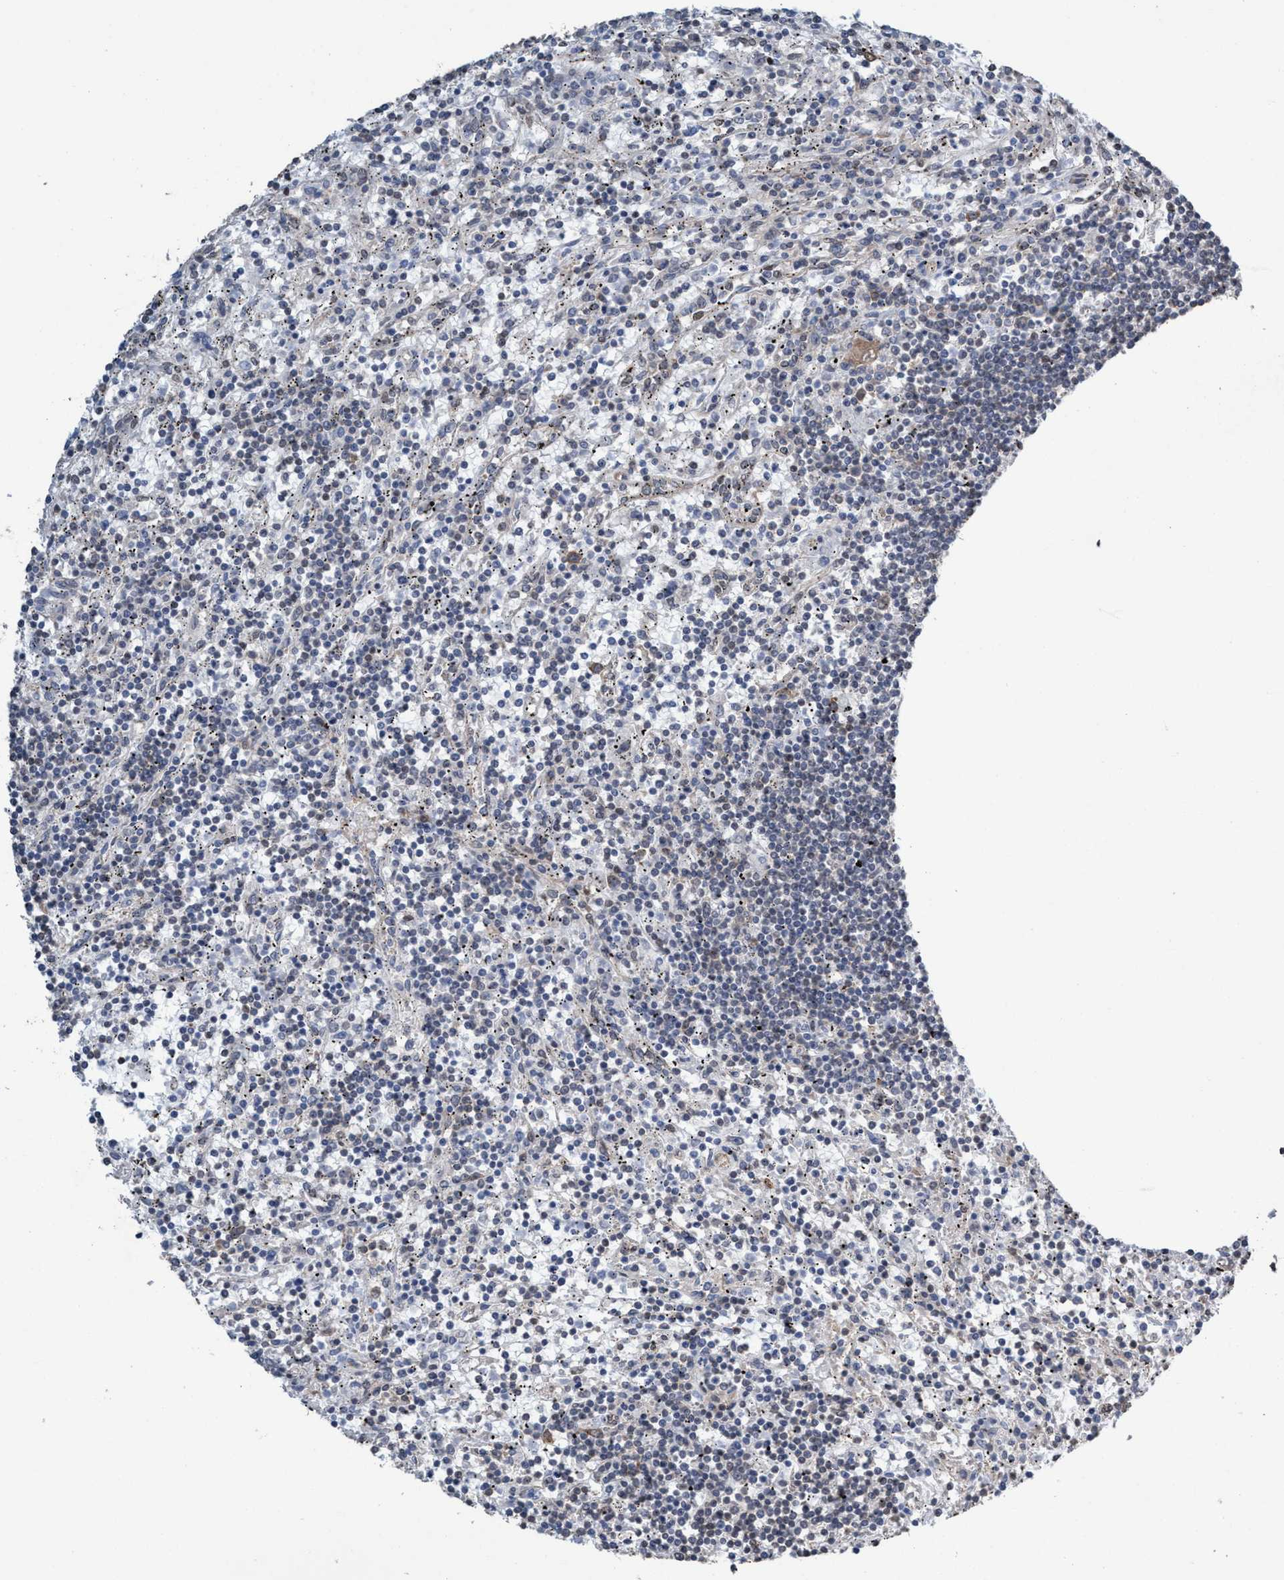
{"staining": {"intensity": "weak", "quantity": "25%-75%", "location": "cytoplasmic/membranous"}, "tissue": "lymphoma", "cell_type": "Tumor cells", "image_type": "cancer", "snomed": [{"axis": "morphology", "description": "Malignant lymphoma, non-Hodgkin's type, Low grade"}, {"axis": "topography", "description": "Spleen"}], "caption": "The immunohistochemical stain shows weak cytoplasmic/membranous expression in tumor cells of malignant lymphoma, non-Hodgkin's type (low-grade) tissue.", "gene": "METAP2", "patient": {"sex": "male", "age": 76}}